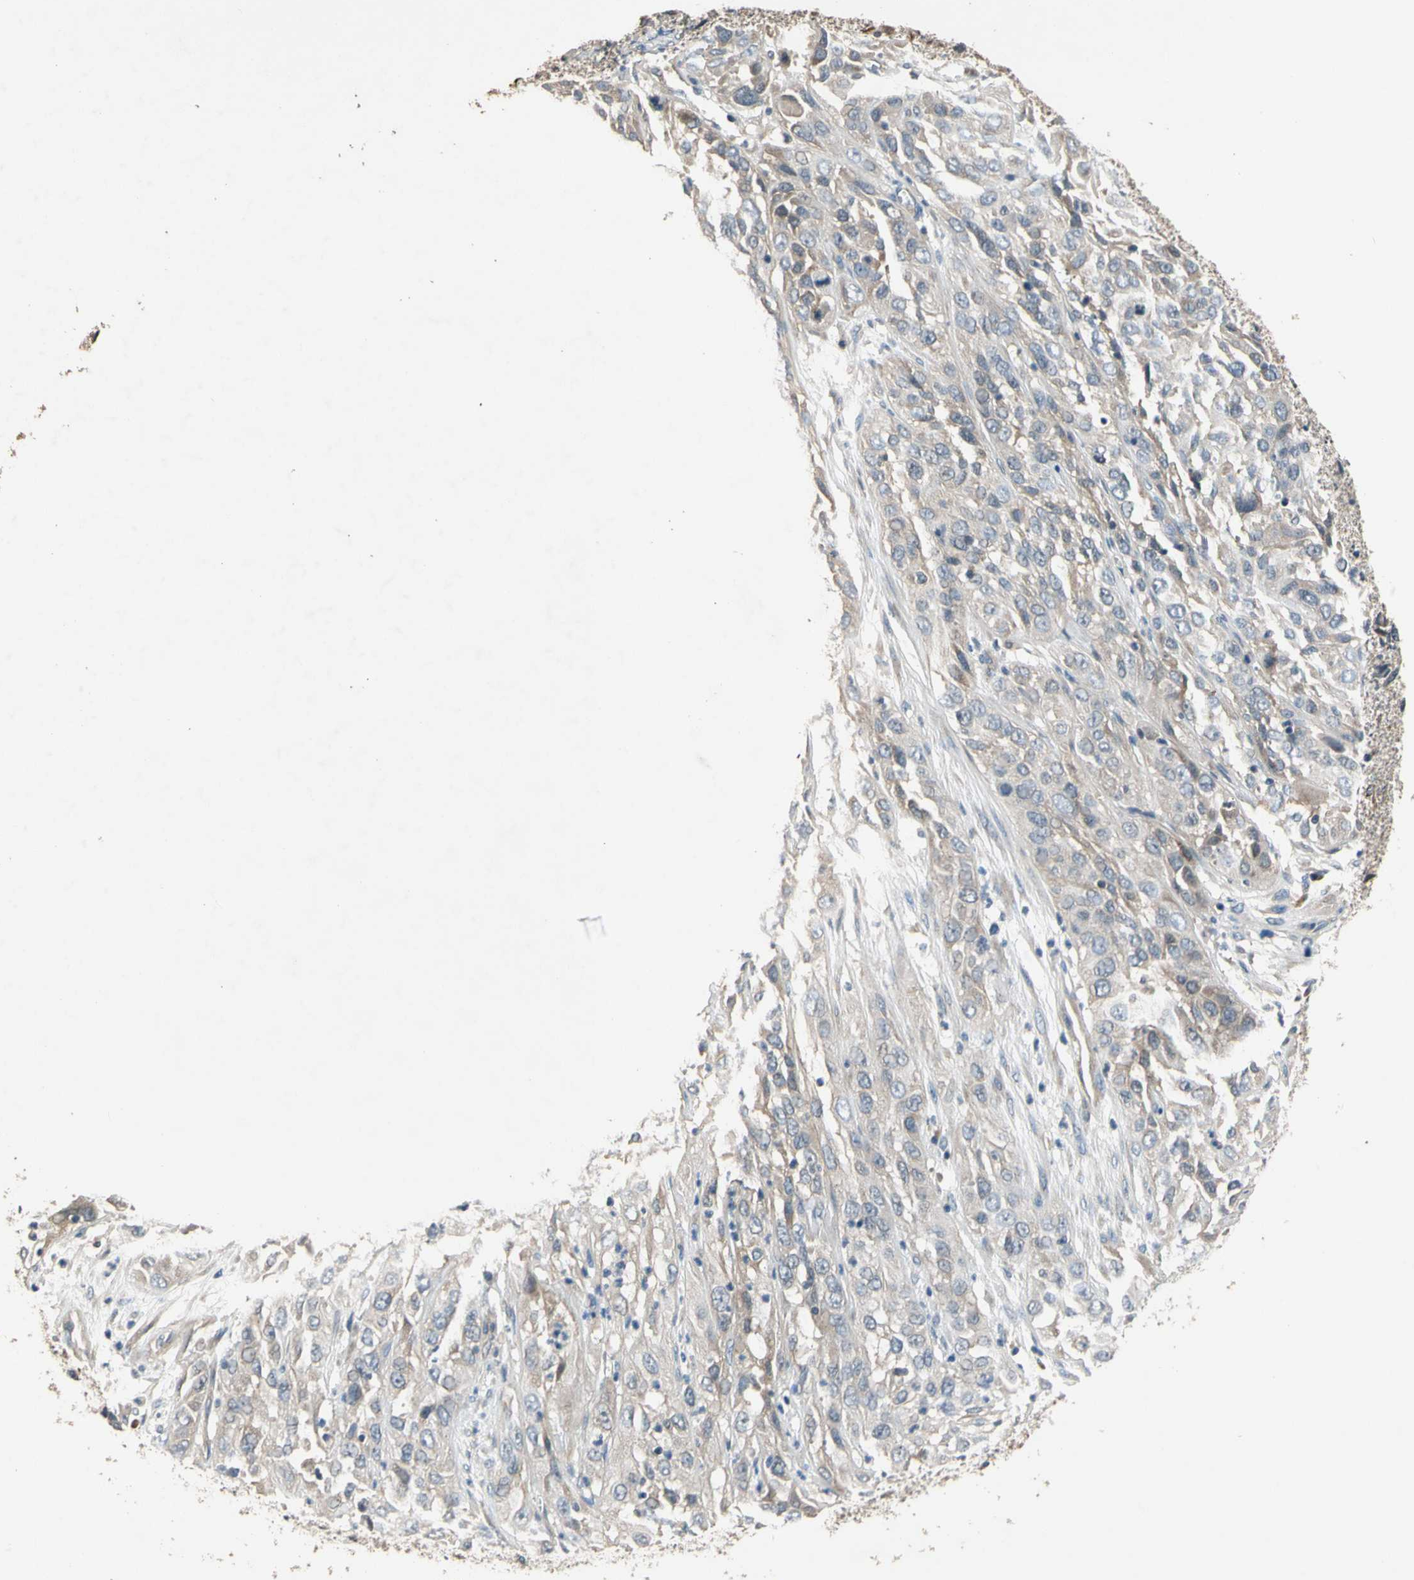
{"staining": {"intensity": "weak", "quantity": "25%-75%", "location": "cytoplasmic/membranous"}, "tissue": "cervical cancer", "cell_type": "Tumor cells", "image_type": "cancer", "snomed": [{"axis": "morphology", "description": "Squamous cell carcinoma, NOS"}, {"axis": "topography", "description": "Cervix"}], "caption": "Cervical cancer was stained to show a protein in brown. There is low levels of weak cytoplasmic/membranous positivity in approximately 25%-75% of tumor cells.", "gene": "ALKBH3", "patient": {"sex": "female", "age": 32}}